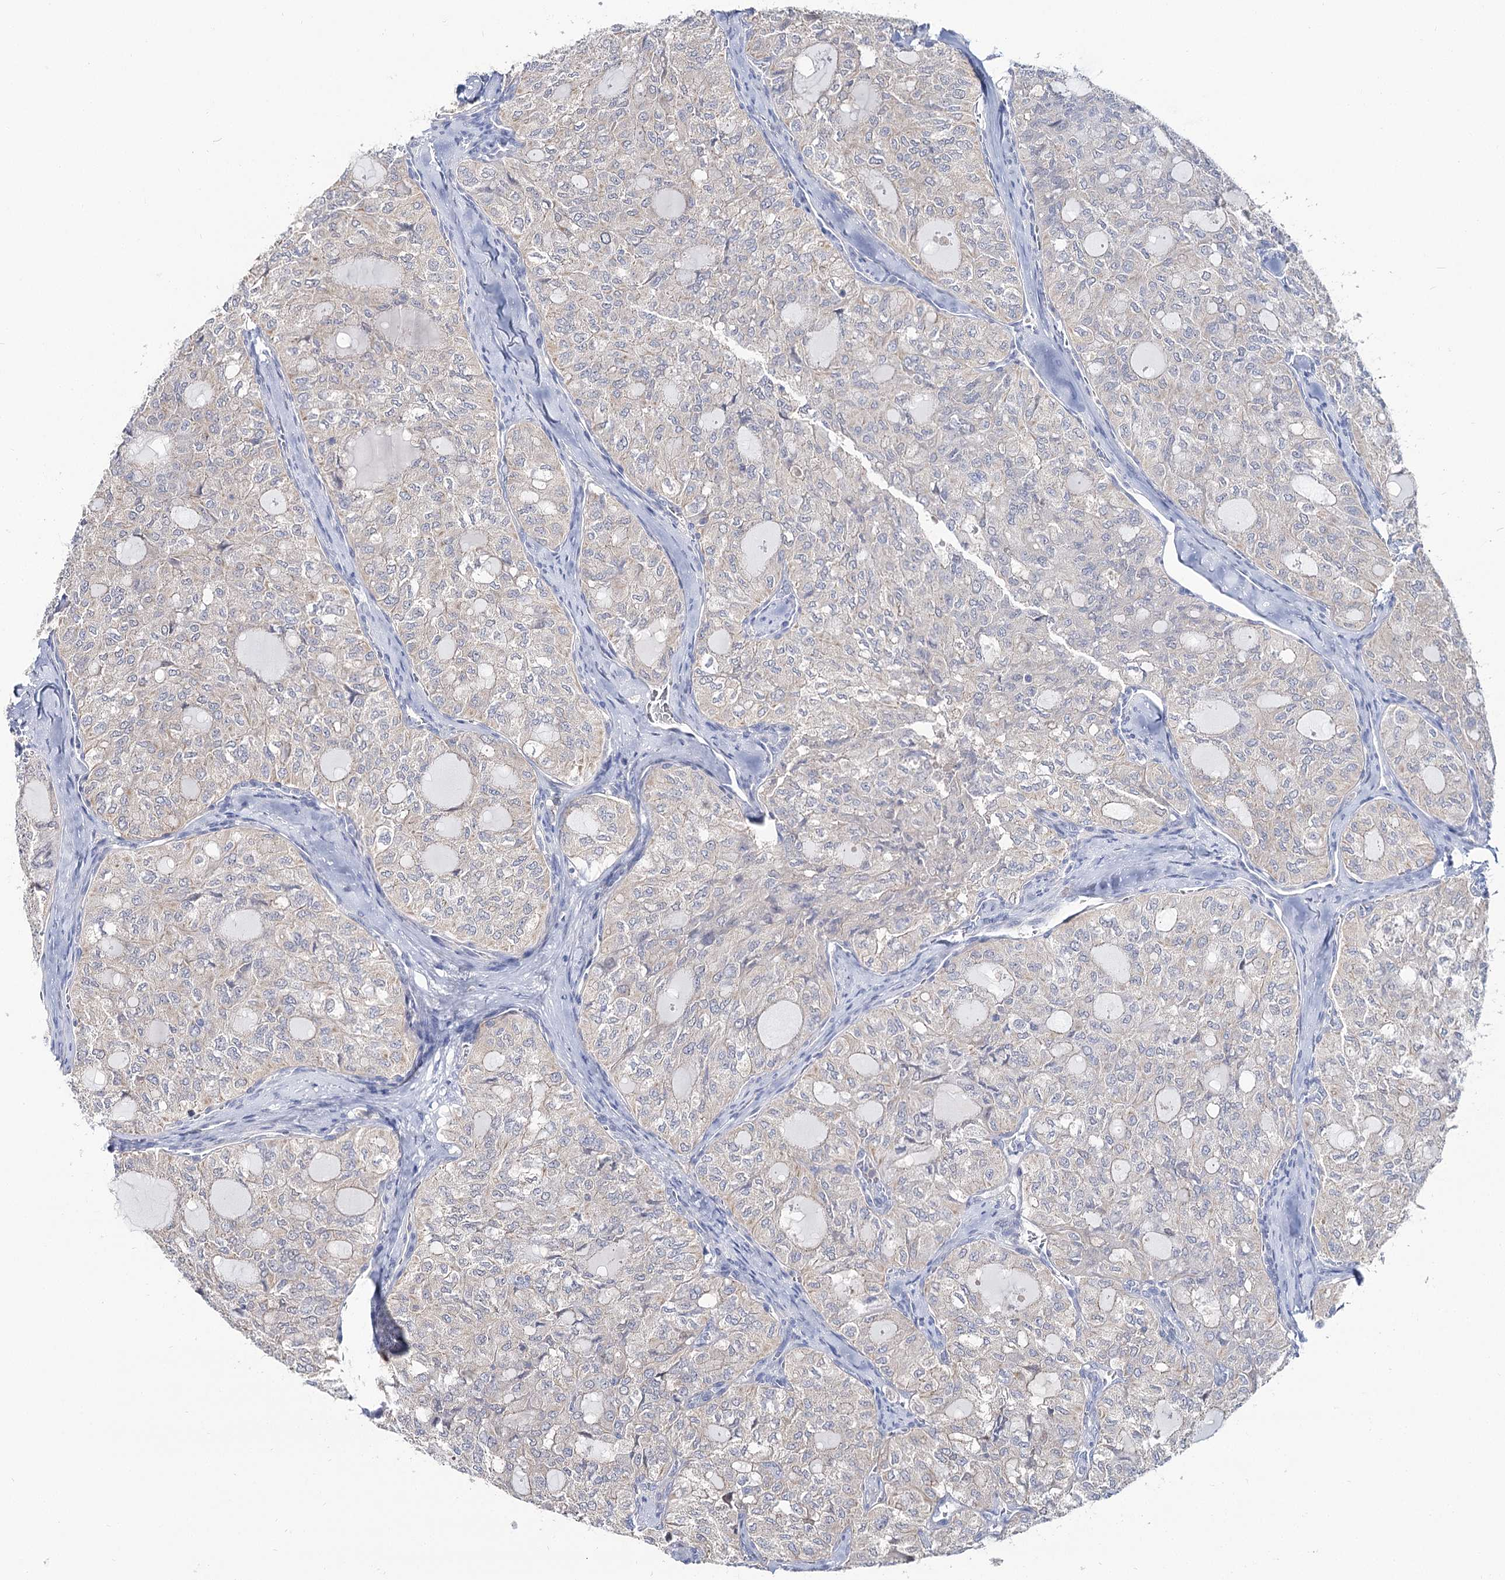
{"staining": {"intensity": "negative", "quantity": "none", "location": "none"}, "tissue": "thyroid cancer", "cell_type": "Tumor cells", "image_type": "cancer", "snomed": [{"axis": "morphology", "description": "Follicular adenoma carcinoma, NOS"}, {"axis": "topography", "description": "Thyroid gland"}], "caption": "Protein analysis of thyroid cancer exhibits no significant expression in tumor cells. (Immunohistochemistry, brightfield microscopy, high magnification).", "gene": "UGP2", "patient": {"sex": "male", "age": 75}}